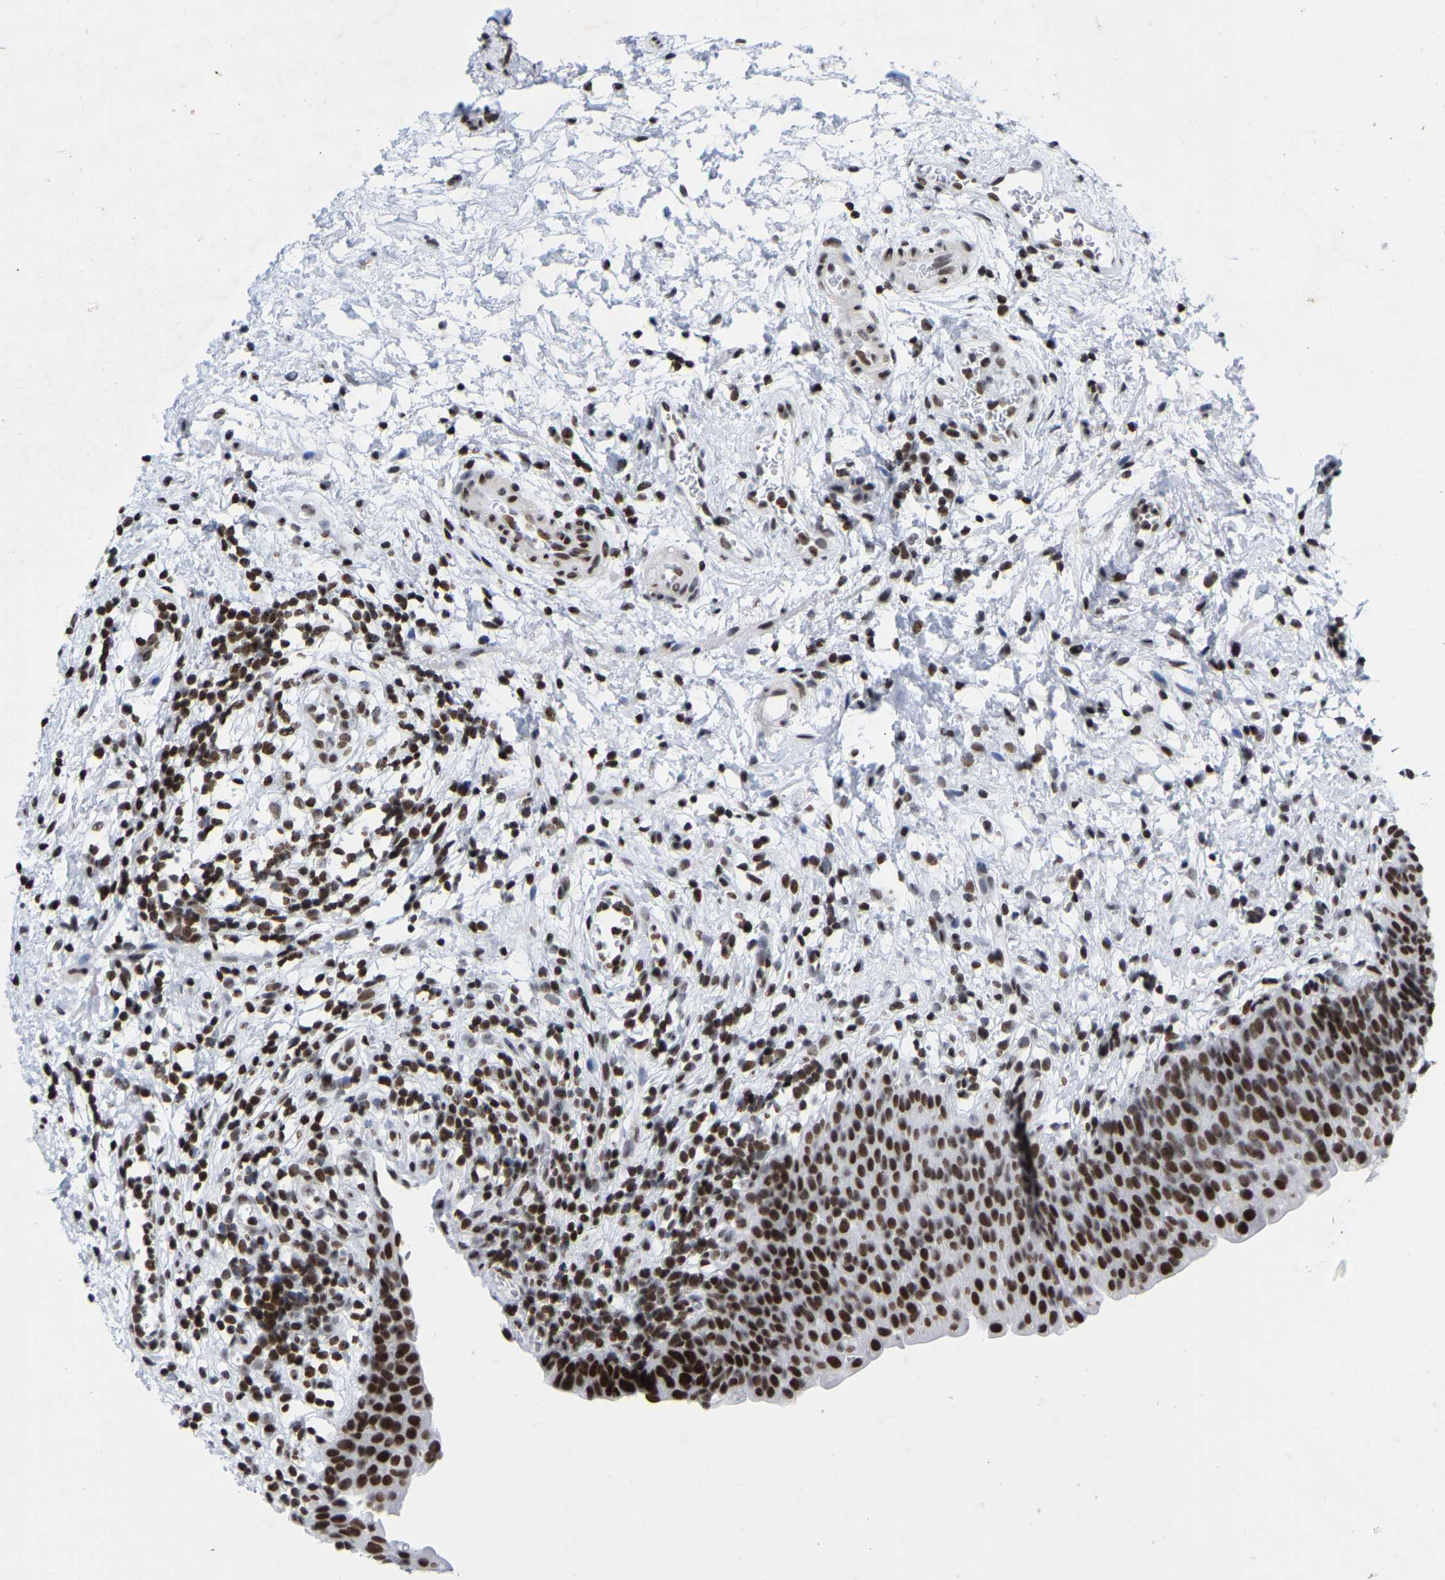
{"staining": {"intensity": "strong", "quantity": ">75%", "location": "nuclear"}, "tissue": "urinary bladder", "cell_type": "Urothelial cells", "image_type": "normal", "snomed": [{"axis": "morphology", "description": "Normal tissue, NOS"}, {"axis": "topography", "description": "Urinary bladder"}], "caption": "Urothelial cells show high levels of strong nuclear positivity in about >75% of cells in benign human urinary bladder.", "gene": "PRCC", "patient": {"sex": "male", "age": 37}}